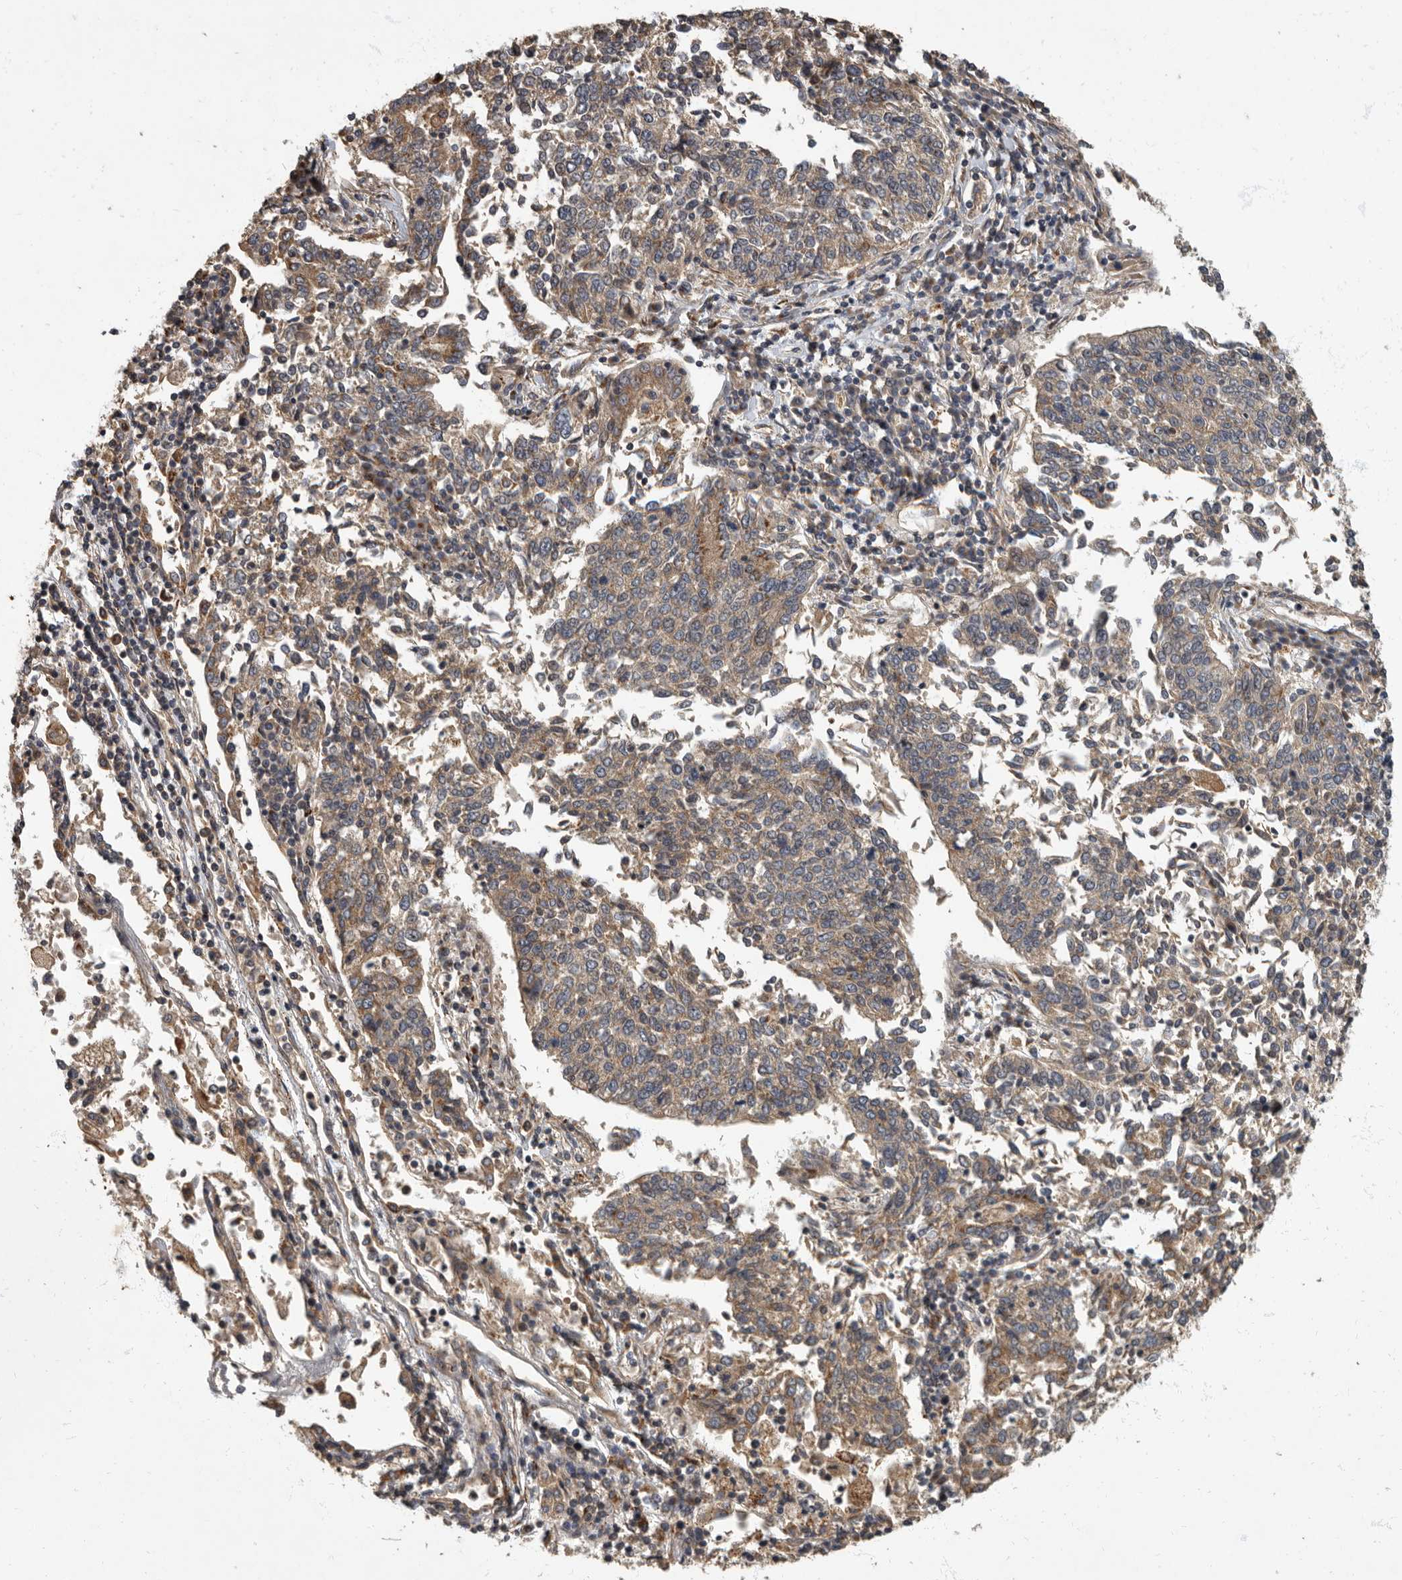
{"staining": {"intensity": "weak", "quantity": ">75%", "location": "cytoplasmic/membranous"}, "tissue": "lung cancer", "cell_type": "Tumor cells", "image_type": "cancer", "snomed": [{"axis": "morphology", "description": "Normal tissue, NOS"}, {"axis": "morphology", "description": "Squamous cell carcinoma, NOS"}, {"axis": "topography", "description": "Cartilage tissue"}, {"axis": "topography", "description": "Lung"}, {"axis": "topography", "description": "Peripheral nerve tissue"}], "caption": "The image displays a brown stain indicating the presence of a protein in the cytoplasmic/membranous of tumor cells in squamous cell carcinoma (lung). (Brightfield microscopy of DAB IHC at high magnification).", "gene": "IQCK", "patient": {"sex": "female", "age": 49}}